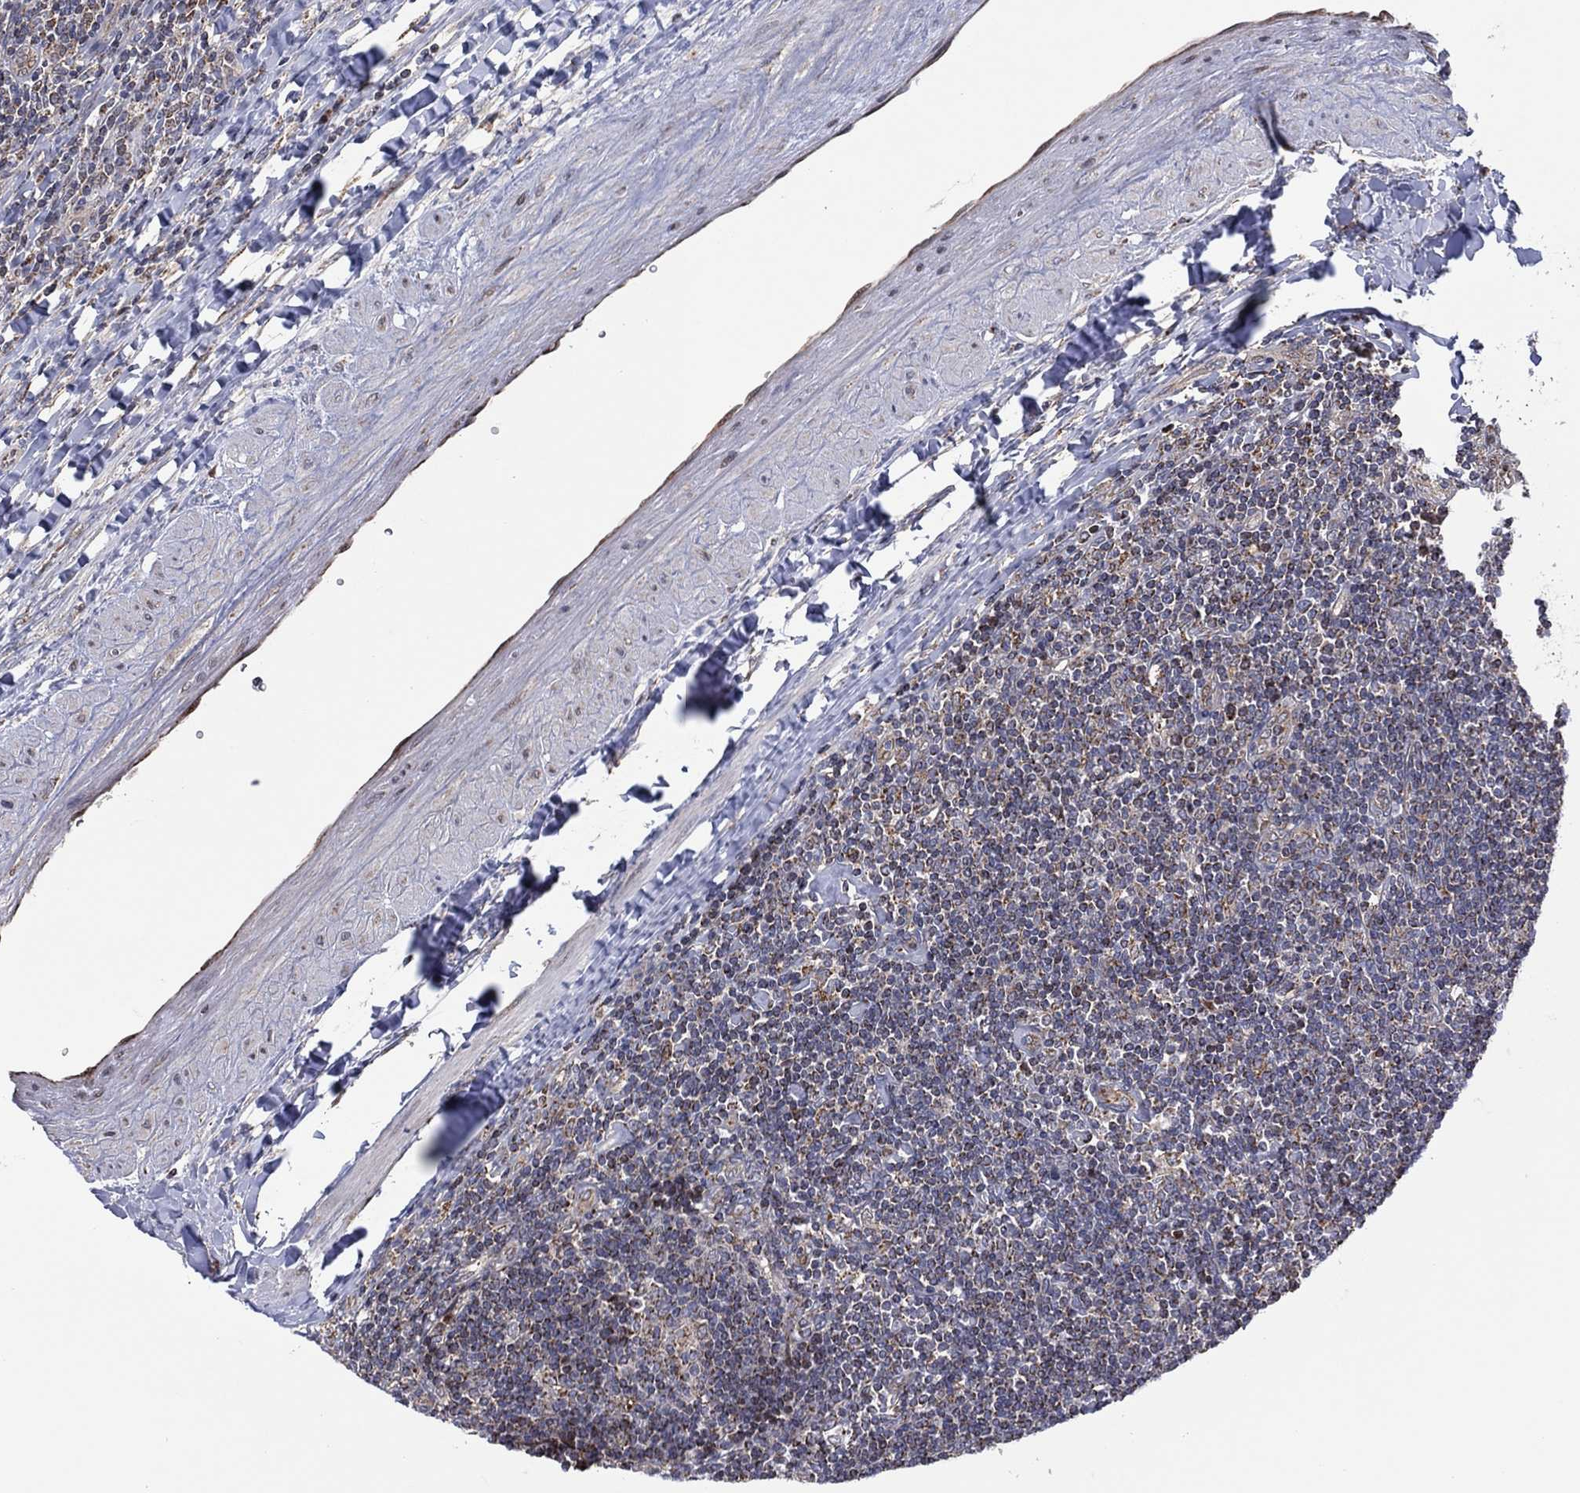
{"staining": {"intensity": "negative", "quantity": "none", "location": "none"}, "tissue": "lymphoma", "cell_type": "Tumor cells", "image_type": "cancer", "snomed": [{"axis": "morphology", "description": "Hodgkin's disease, NOS"}, {"axis": "topography", "description": "Lymph node"}], "caption": "Tumor cells show no significant expression in Hodgkin's disease.", "gene": "PIDD1", "patient": {"sex": "male", "age": 40}}